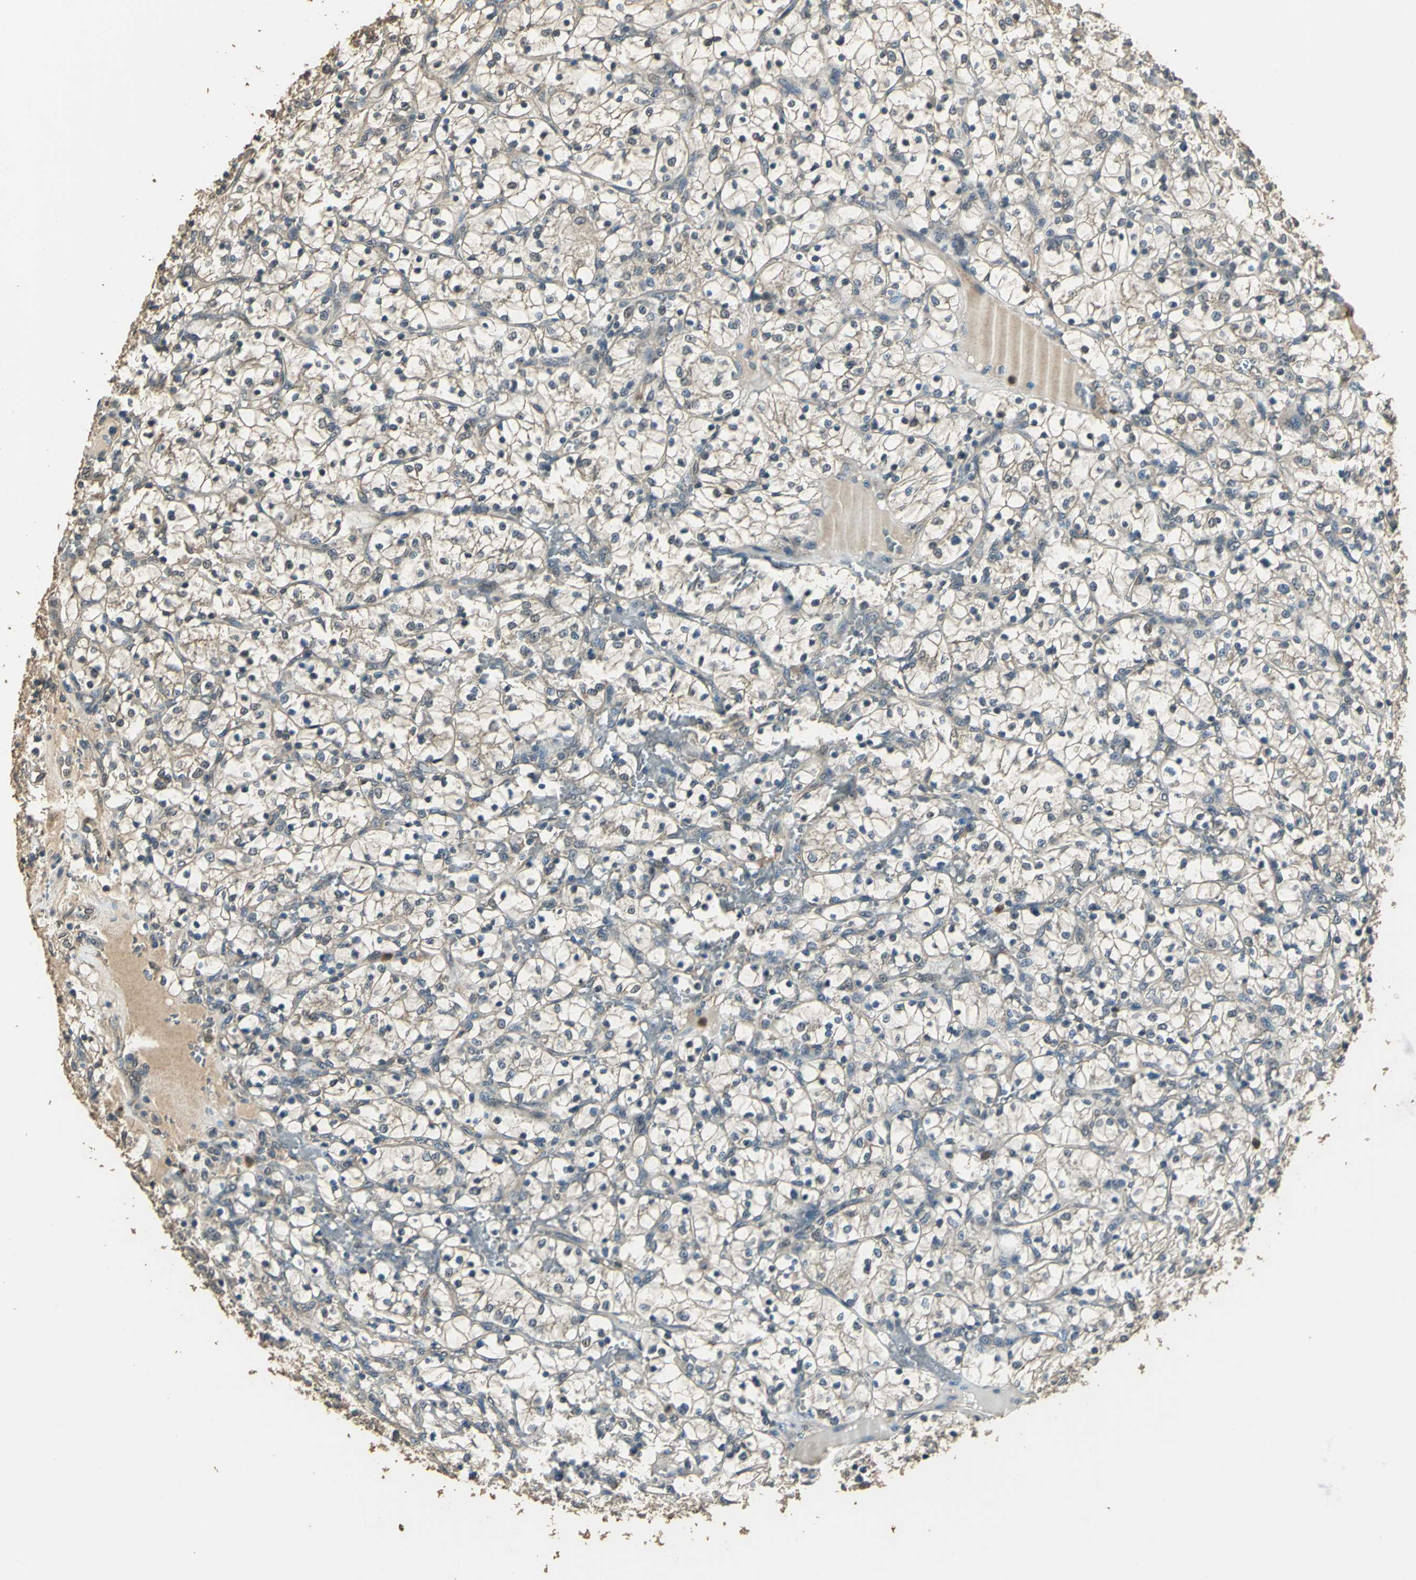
{"staining": {"intensity": "weak", "quantity": "25%-75%", "location": "cytoplasmic/membranous"}, "tissue": "renal cancer", "cell_type": "Tumor cells", "image_type": "cancer", "snomed": [{"axis": "morphology", "description": "Adenocarcinoma, NOS"}, {"axis": "topography", "description": "Kidney"}], "caption": "Renal adenocarcinoma stained with a protein marker exhibits weak staining in tumor cells.", "gene": "TMPRSS4", "patient": {"sex": "female", "age": 69}}